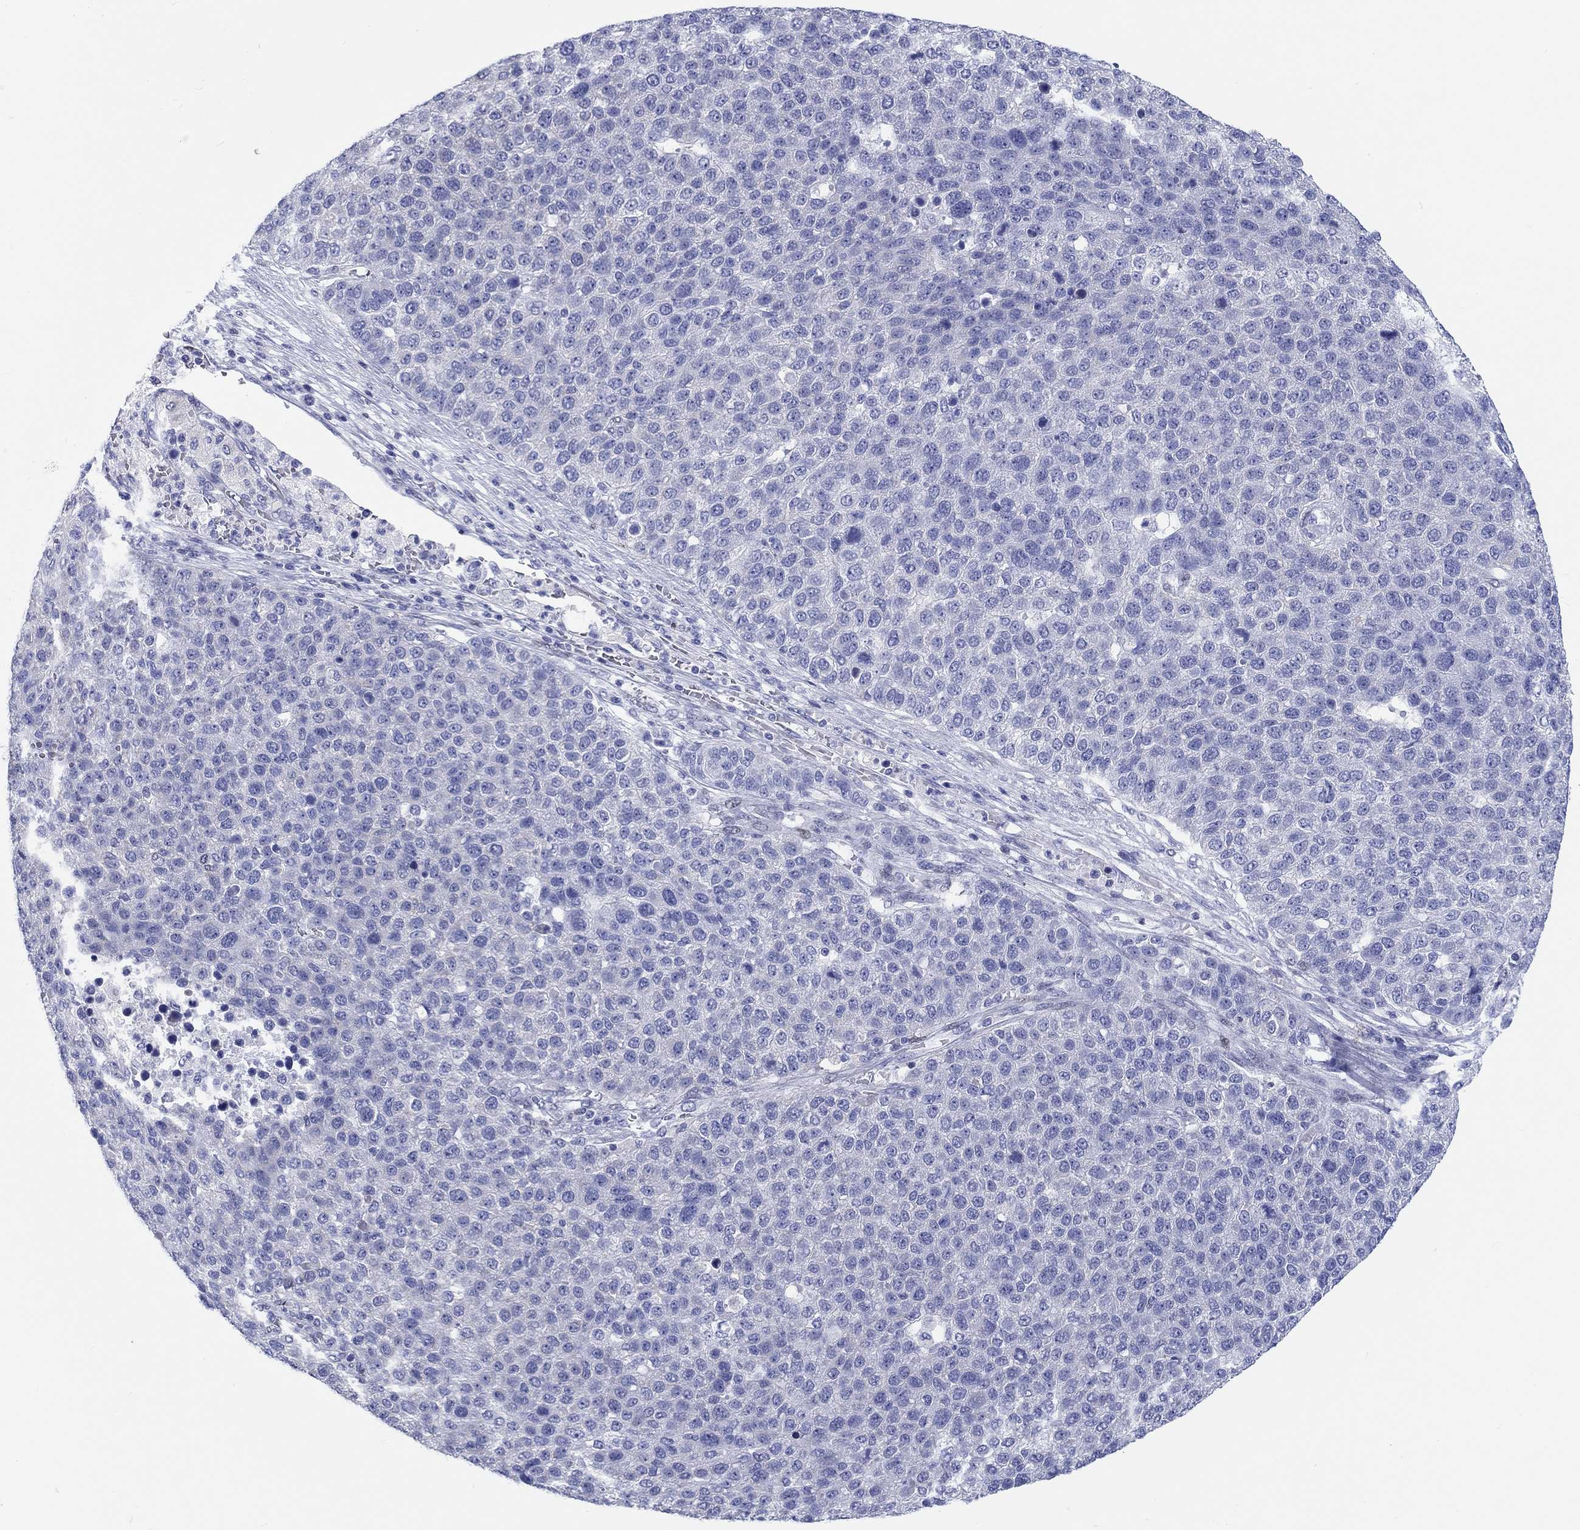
{"staining": {"intensity": "negative", "quantity": "none", "location": "none"}, "tissue": "pancreatic cancer", "cell_type": "Tumor cells", "image_type": "cancer", "snomed": [{"axis": "morphology", "description": "Adenocarcinoma, NOS"}, {"axis": "topography", "description": "Pancreas"}], "caption": "Immunohistochemical staining of pancreatic cancer exhibits no significant positivity in tumor cells.", "gene": "H1-1", "patient": {"sex": "female", "age": 61}}